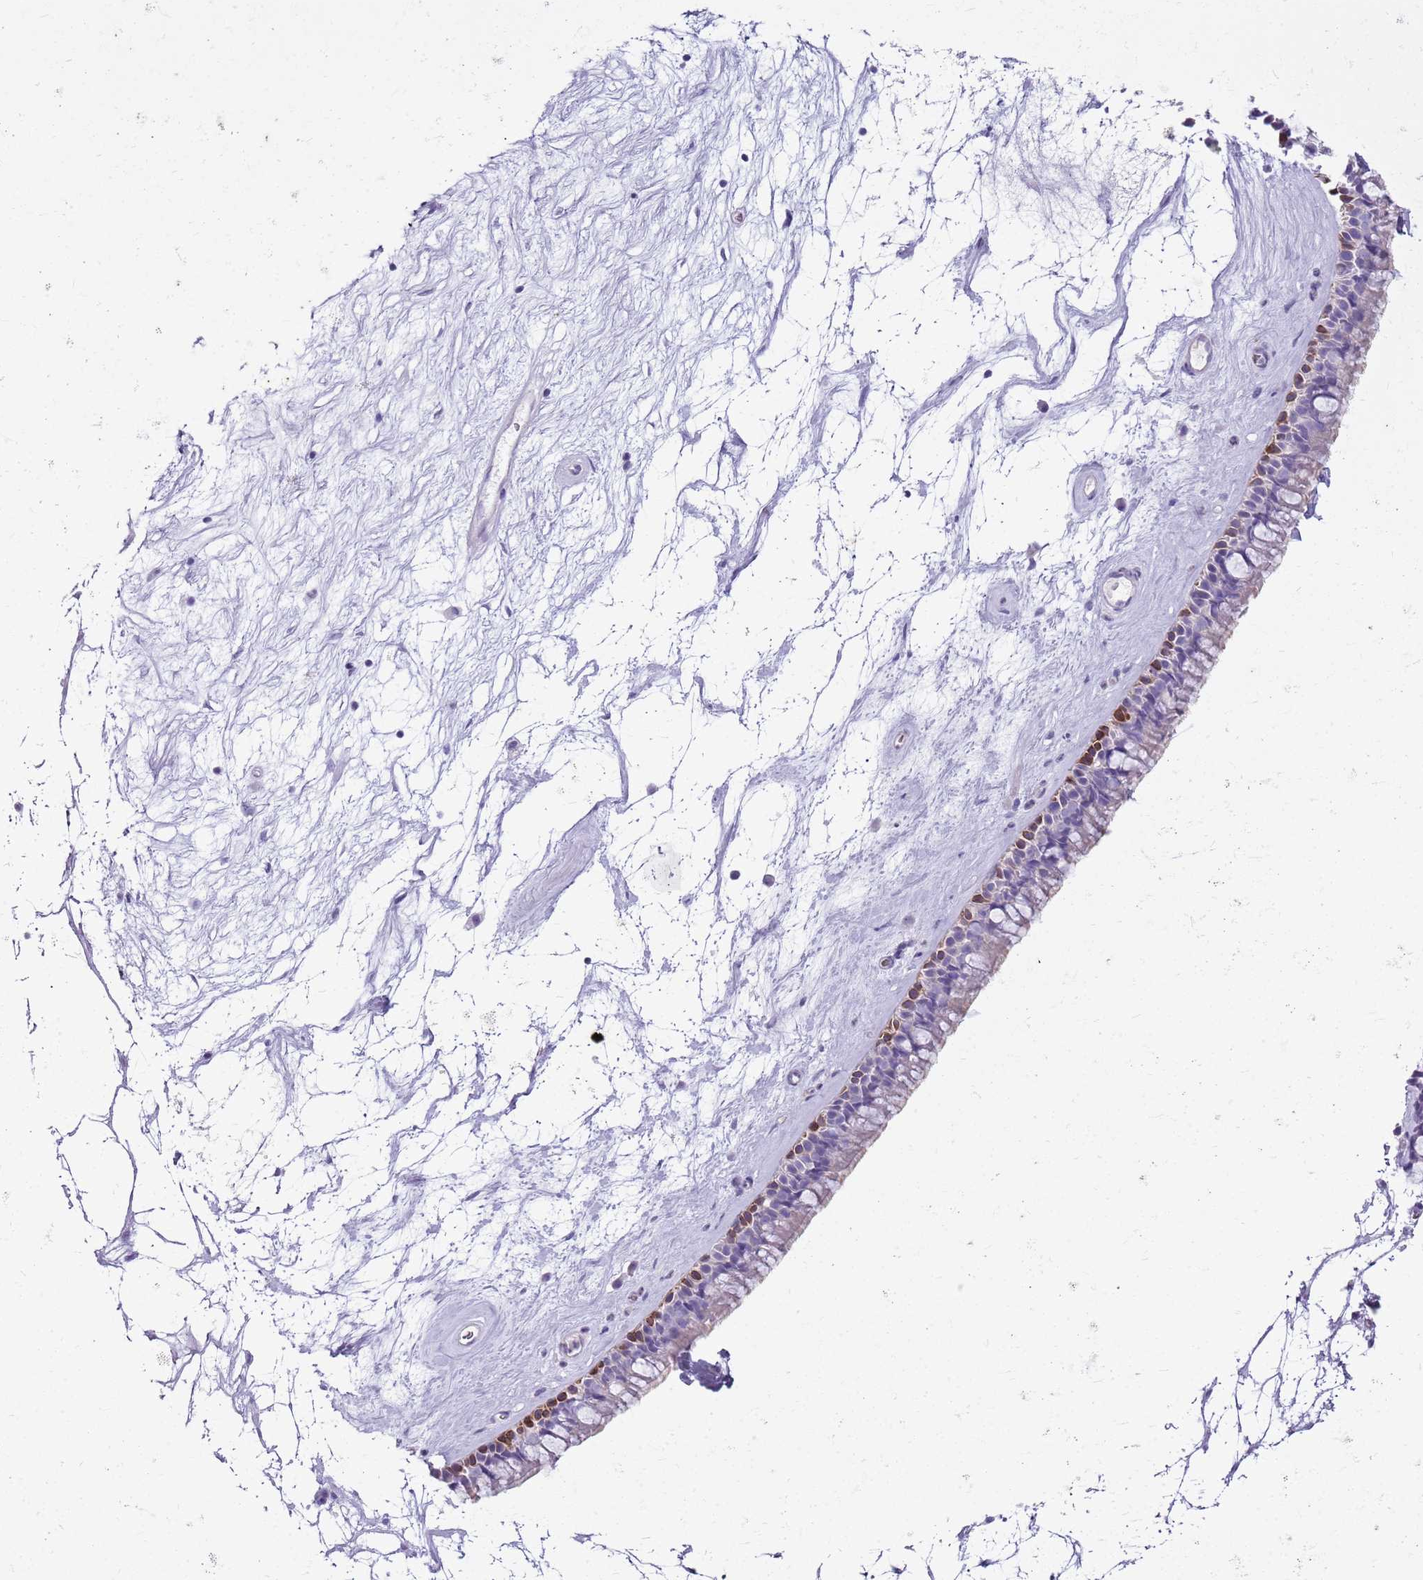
{"staining": {"intensity": "strong", "quantity": "<25%", "location": "cytoplasmic/membranous"}, "tissue": "nasopharynx", "cell_type": "Respiratory epithelial cells", "image_type": "normal", "snomed": [{"axis": "morphology", "description": "Normal tissue, NOS"}, {"axis": "topography", "description": "Nasopharynx"}], "caption": "Nasopharynx stained with DAB (3,3'-diaminobenzidine) immunohistochemistry shows medium levels of strong cytoplasmic/membranous staining in approximately <25% of respiratory epithelial cells. The protein of interest is shown in brown color, while the nuclei are stained blue.", "gene": "CNPPD1", "patient": {"sex": "male", "age": 64}}